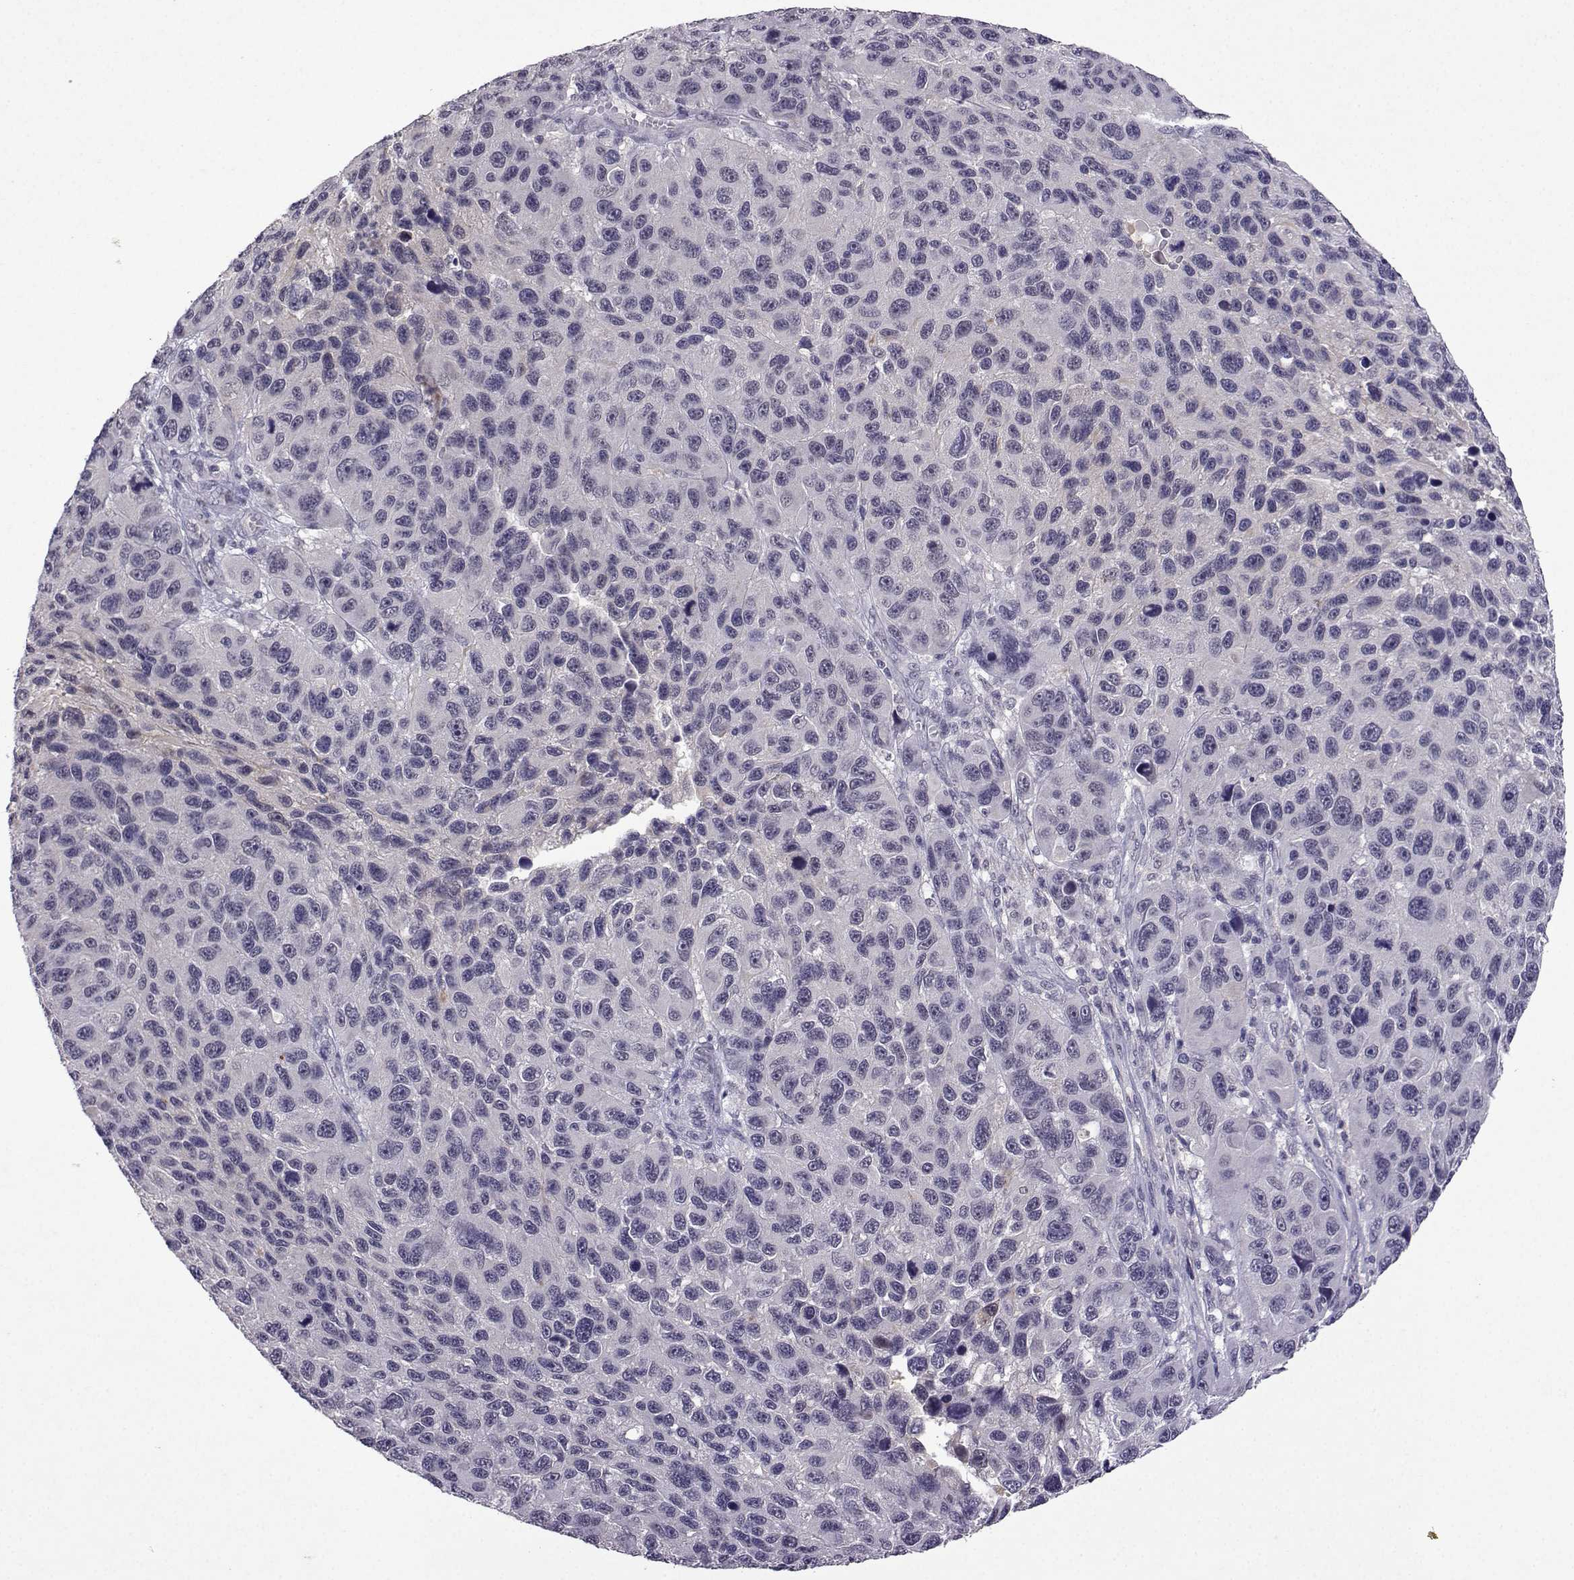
{"staining": {"intensity": "negative", "quantity": "none", "location": "none"}, "tissue": "melanoma", "cell_type": "Tumor cells", "image_type": "cancer", "snomed": [{"axis": "morphology", "description": "Malignant melanoma, NOS"}, {"axis": "topography", "description": "Skin"}], "caption": "Malignant melanoma was stained to show a protein in brown. There is no significant positivity in tumor cells. Nuclei are stained in blue.", "gene": "CCL28", "patient": {"sex": "male", "age": 53}}